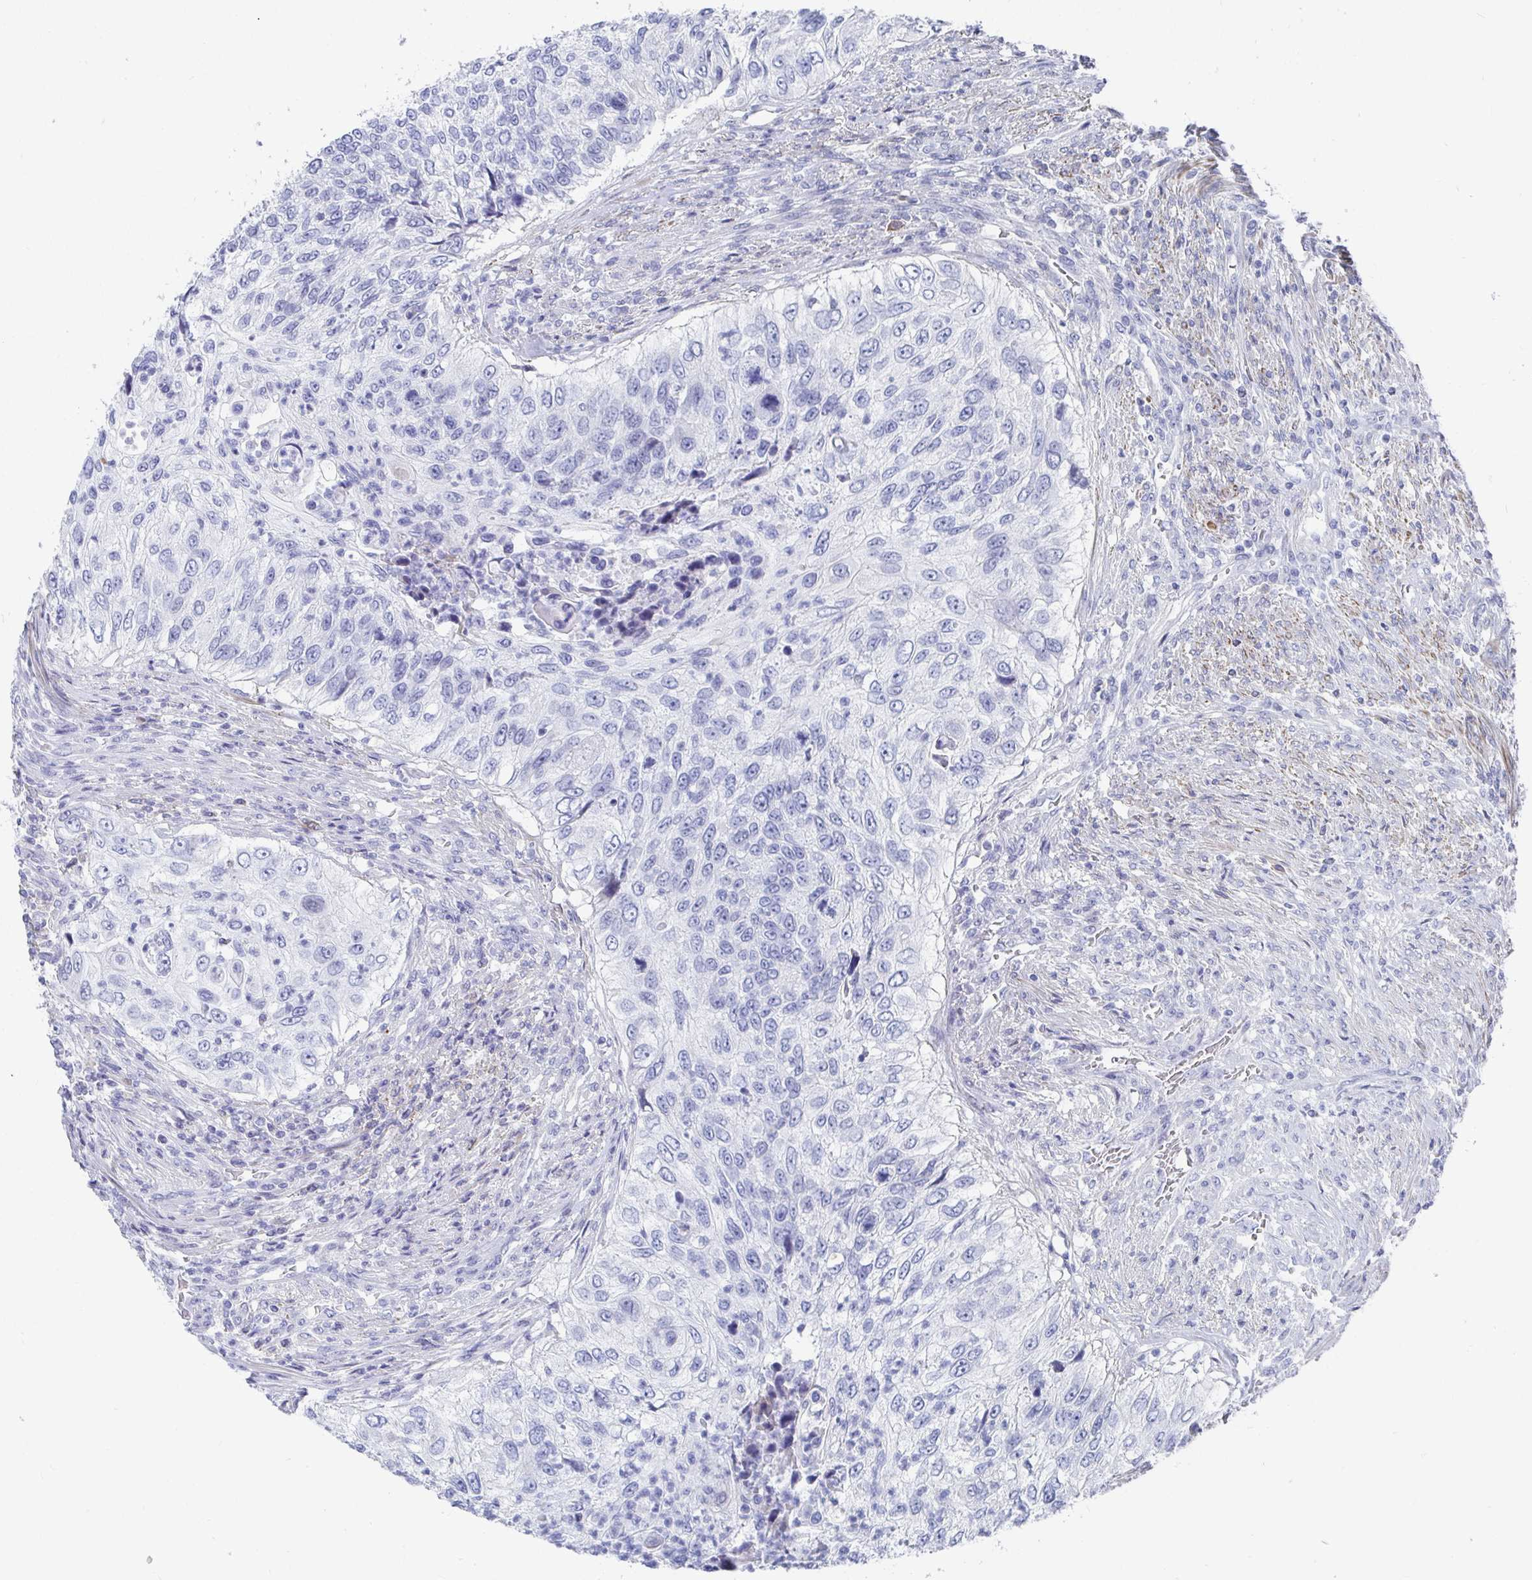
{"staining": {"intensity": "negative", "quantity": "none", "location": "none"}, "tissue": "urothelial cancer", "cell_type": "Tumor cells", "image_type": "cancer", "snomed": [{"axis": "morphology", "description": "Urothelial carcinoma, High grade"}, {"axis": "topography", "description": "Urinary bladder"}], "caption": "Immunohistochemical staining of high-grade urothelial carcinoma exhibits no significant positivity in tumor cells.", "gene": "ZFP82", "patient": {"sex": "female", "age": 60}}